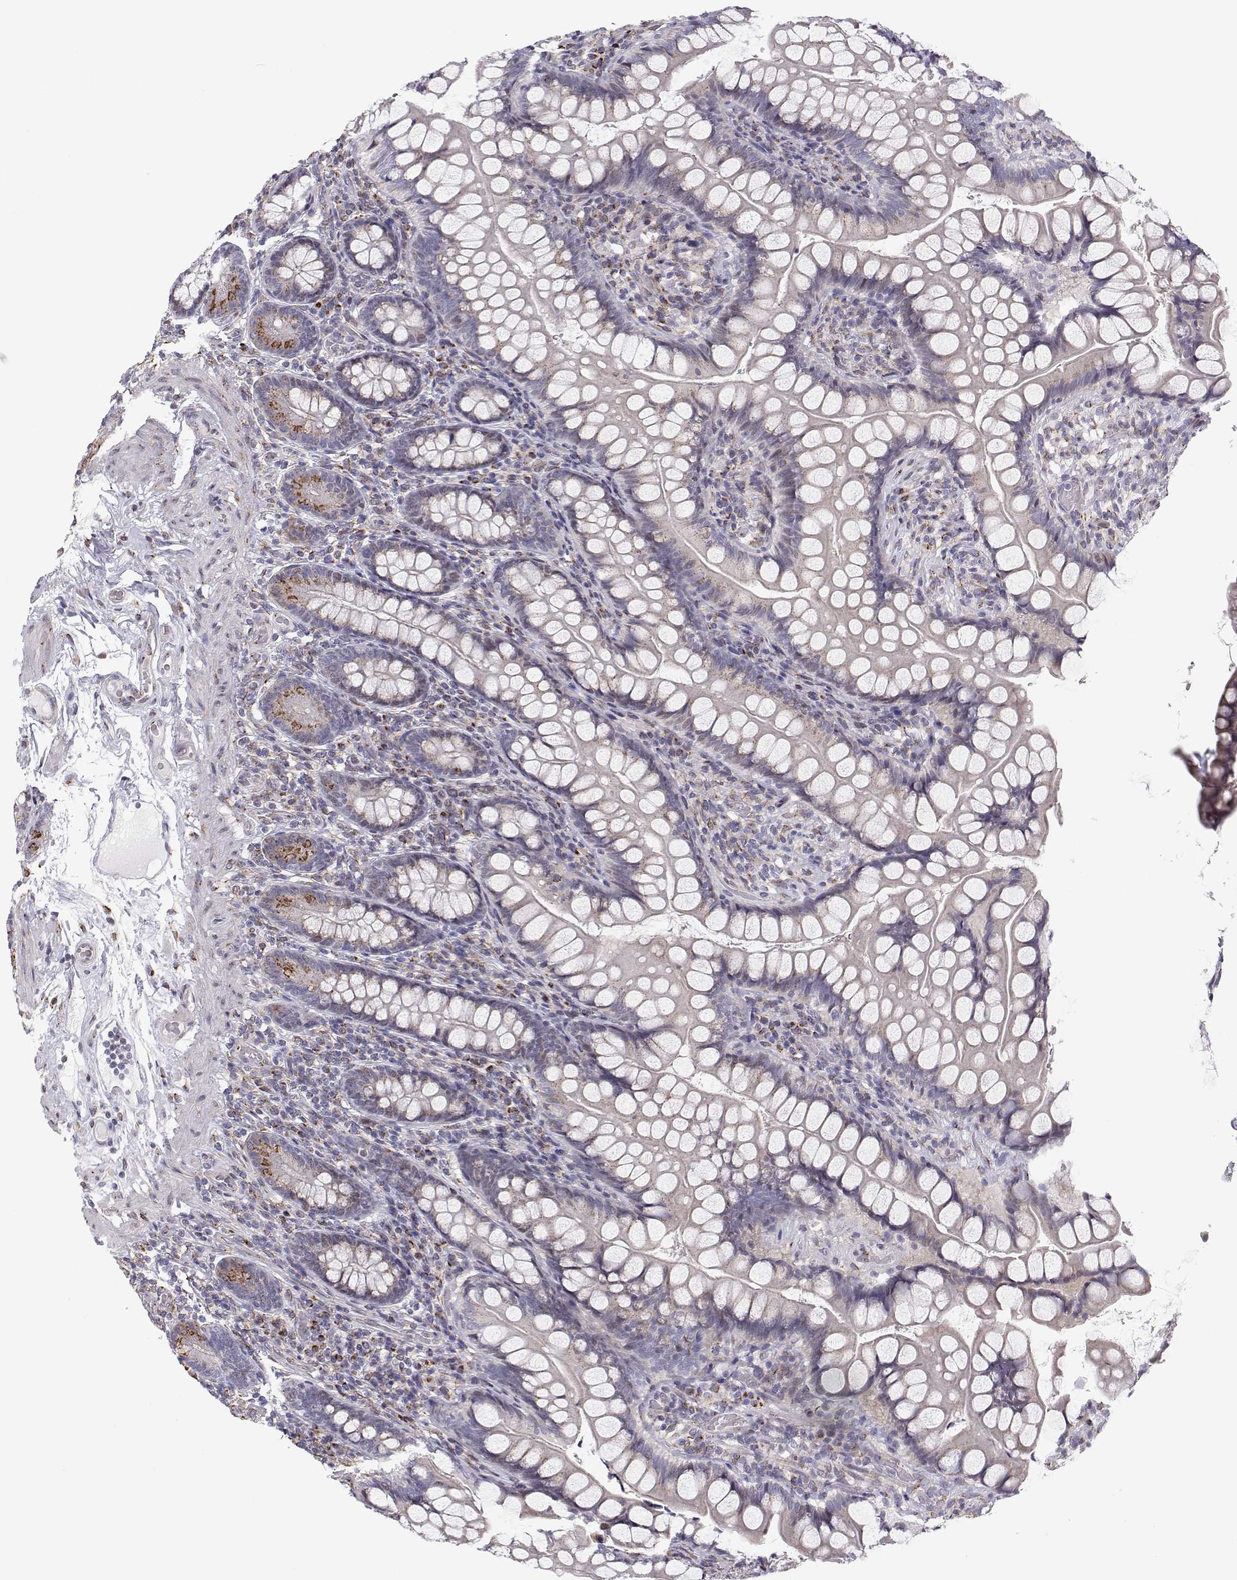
{"staining": {"intensity": "moderate", "quantity": "<25%", "location": "cytoplasmic/membranous"}, "tissue": "small intestine", "cell_type": "Glandular cells", "image_type": "normal", "snomed": [{"axis": "morphology", "description": "Normal tissue, NOS"}, {"axis": "topography", "description": "Small intestine"}], "caption": "This is an image of IHC staining of normal small intestine, which shows moderate expression in the cytoplasmic/membranous of glandular cells.", "gene": "STARD13", "patient": {"sex": "male", "age": 70}}